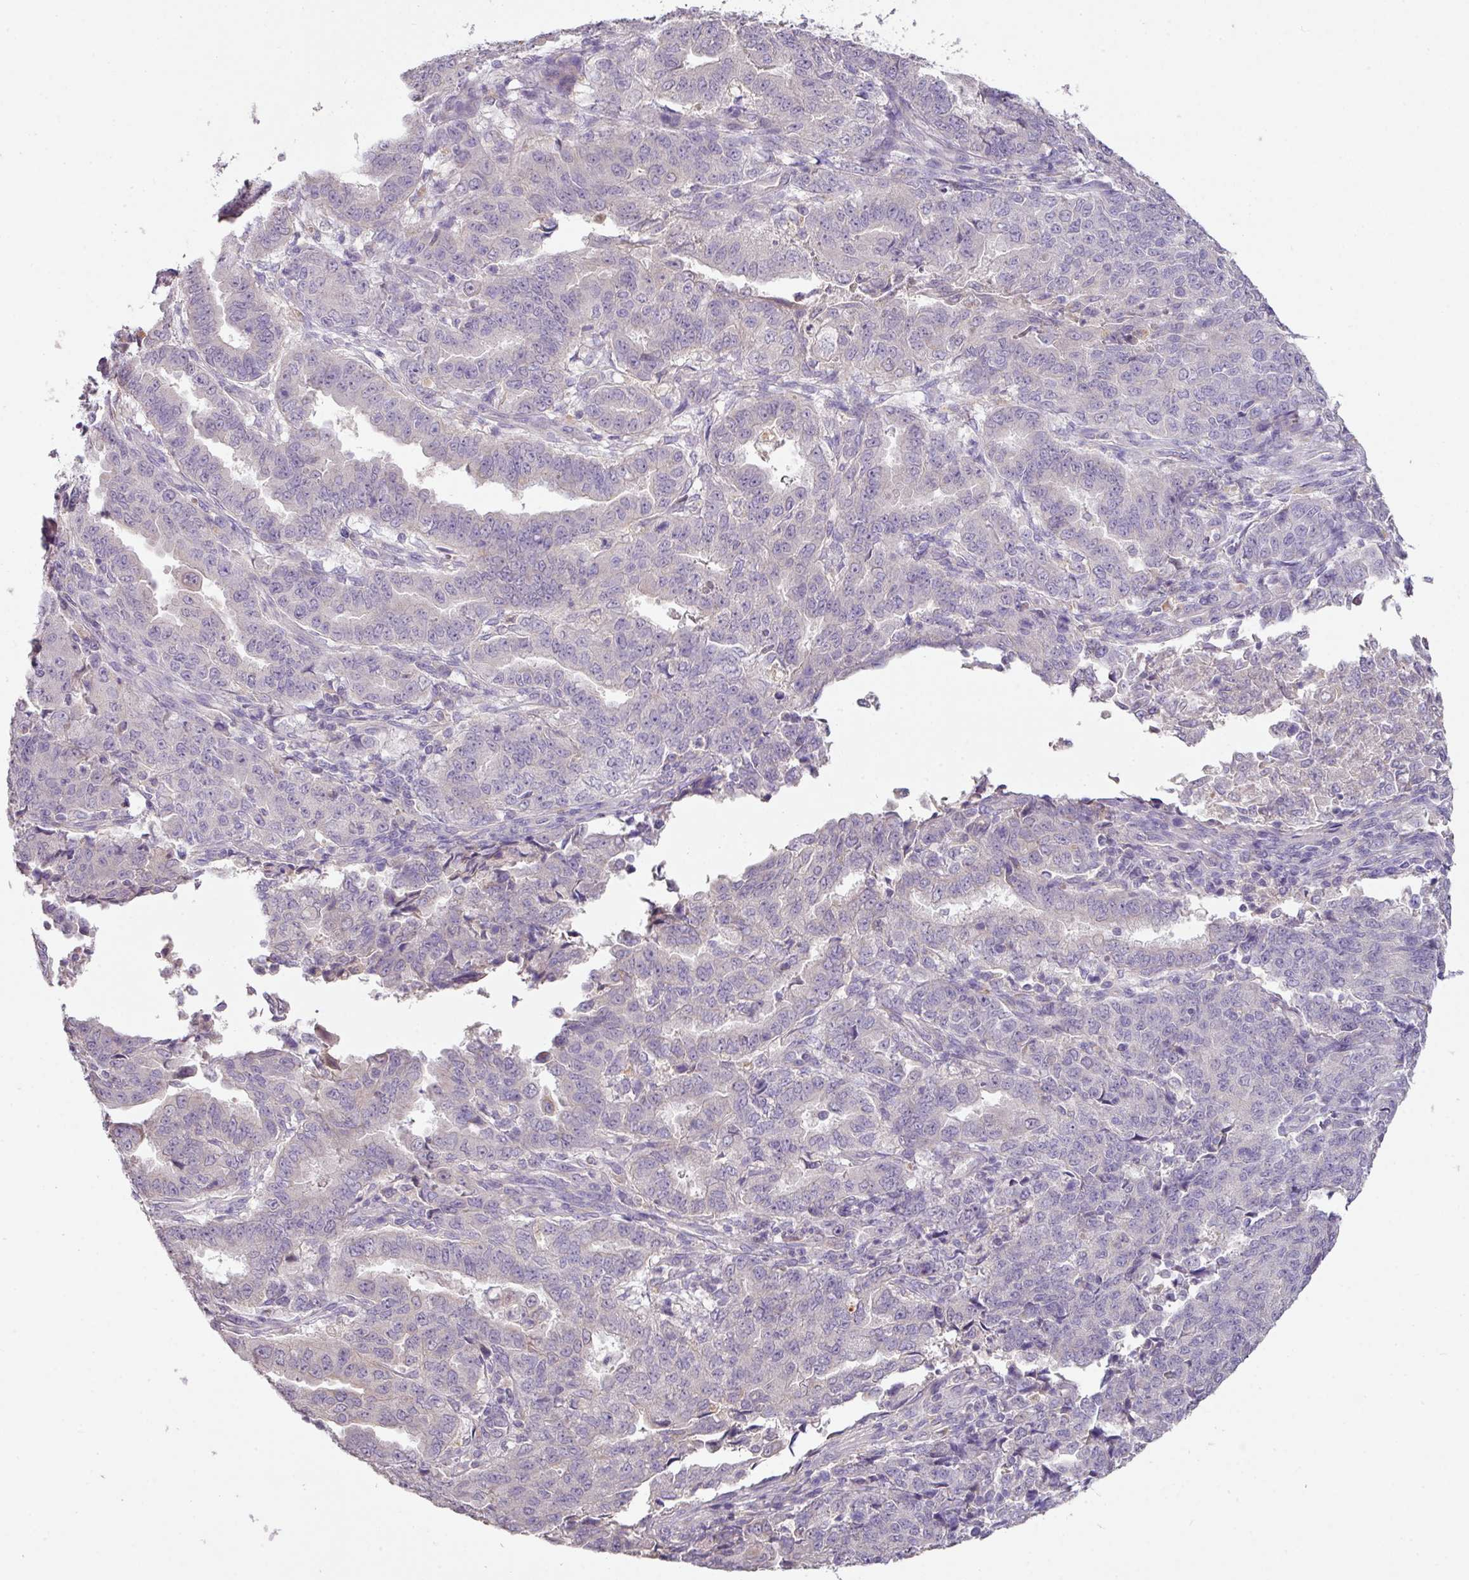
{"staining": {"intensity": "negative", "quantity": "none", "location": "none"}, "tissue": "endometrial cancer", "cell_type": "Tumor cells", "image_type": "cancer", "snomed": [{"axis": "morphology", "description": "Adenocarcinoma, NOS"}, {"axis": "topography", "description": "Endometrium"}], "caption": "Protein analysis of adenocarcinoma (endometrial) demonstrates no significant expression in tumor cells.", "gene": "ZNF266", "patient": {"sex": "female", "age": 50}}